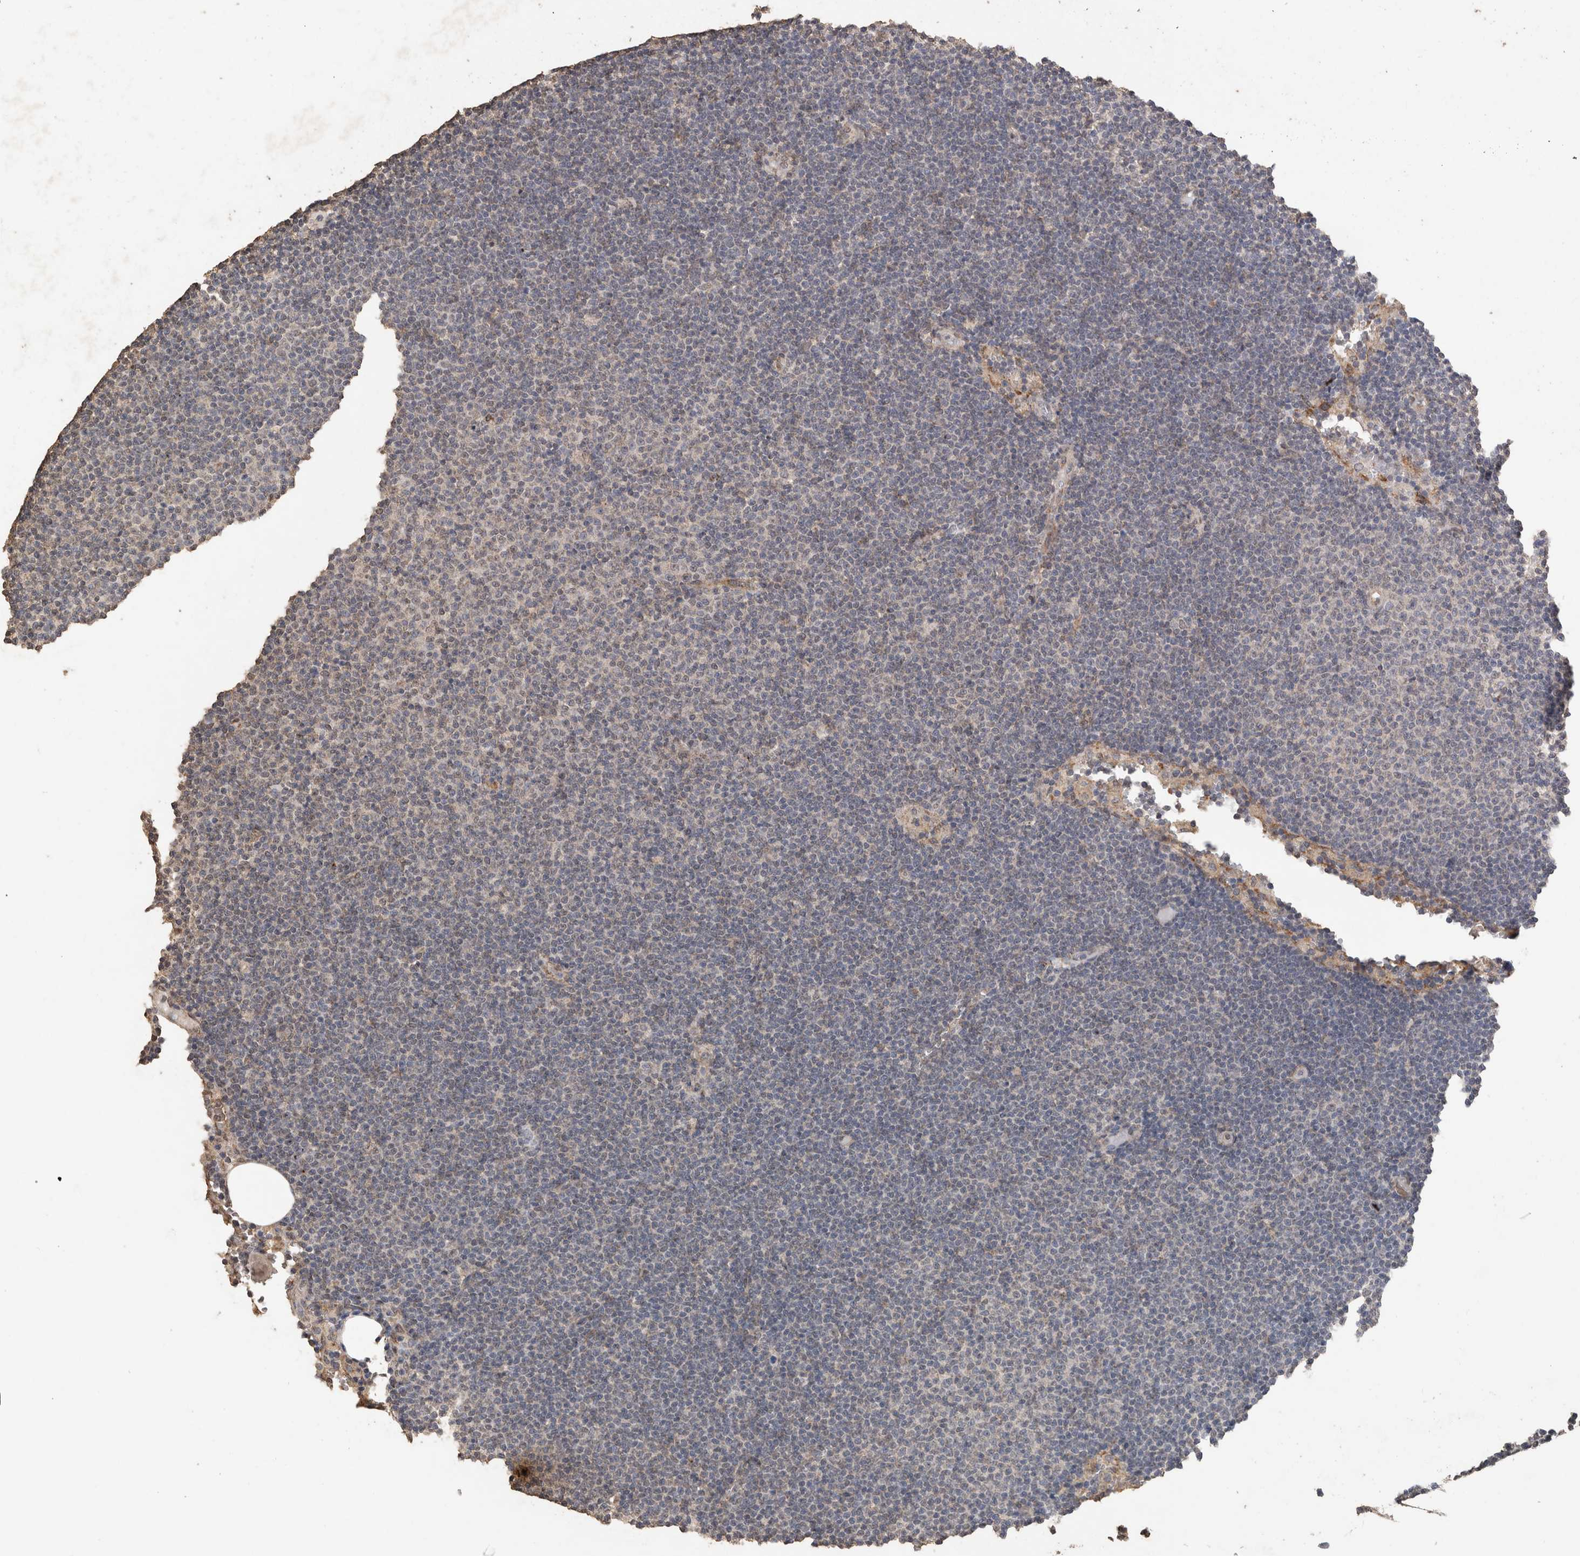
{"staining": {"intensity": "negative", "quantity": "none", "location": "none"}, "tissue": "lymphoma", "cell_type": "Tumor cells", "image_type": "cancer", "snomed": [{"axis": "morphology", "description": "Malignant lymphoma, non-Hodgkin's type, Low grade"}, {"axis": "topography", "description": "Lymph node"}], "caption": "IHC photomicrograph of neoplastic tissue: lymphoma stained with DAB (3,3'-diaminobenzidine) reveals no significant protein staining in tumor cells.", "gene": "C1QTNF5", "patient": {"sex": "female", "age": 53}}